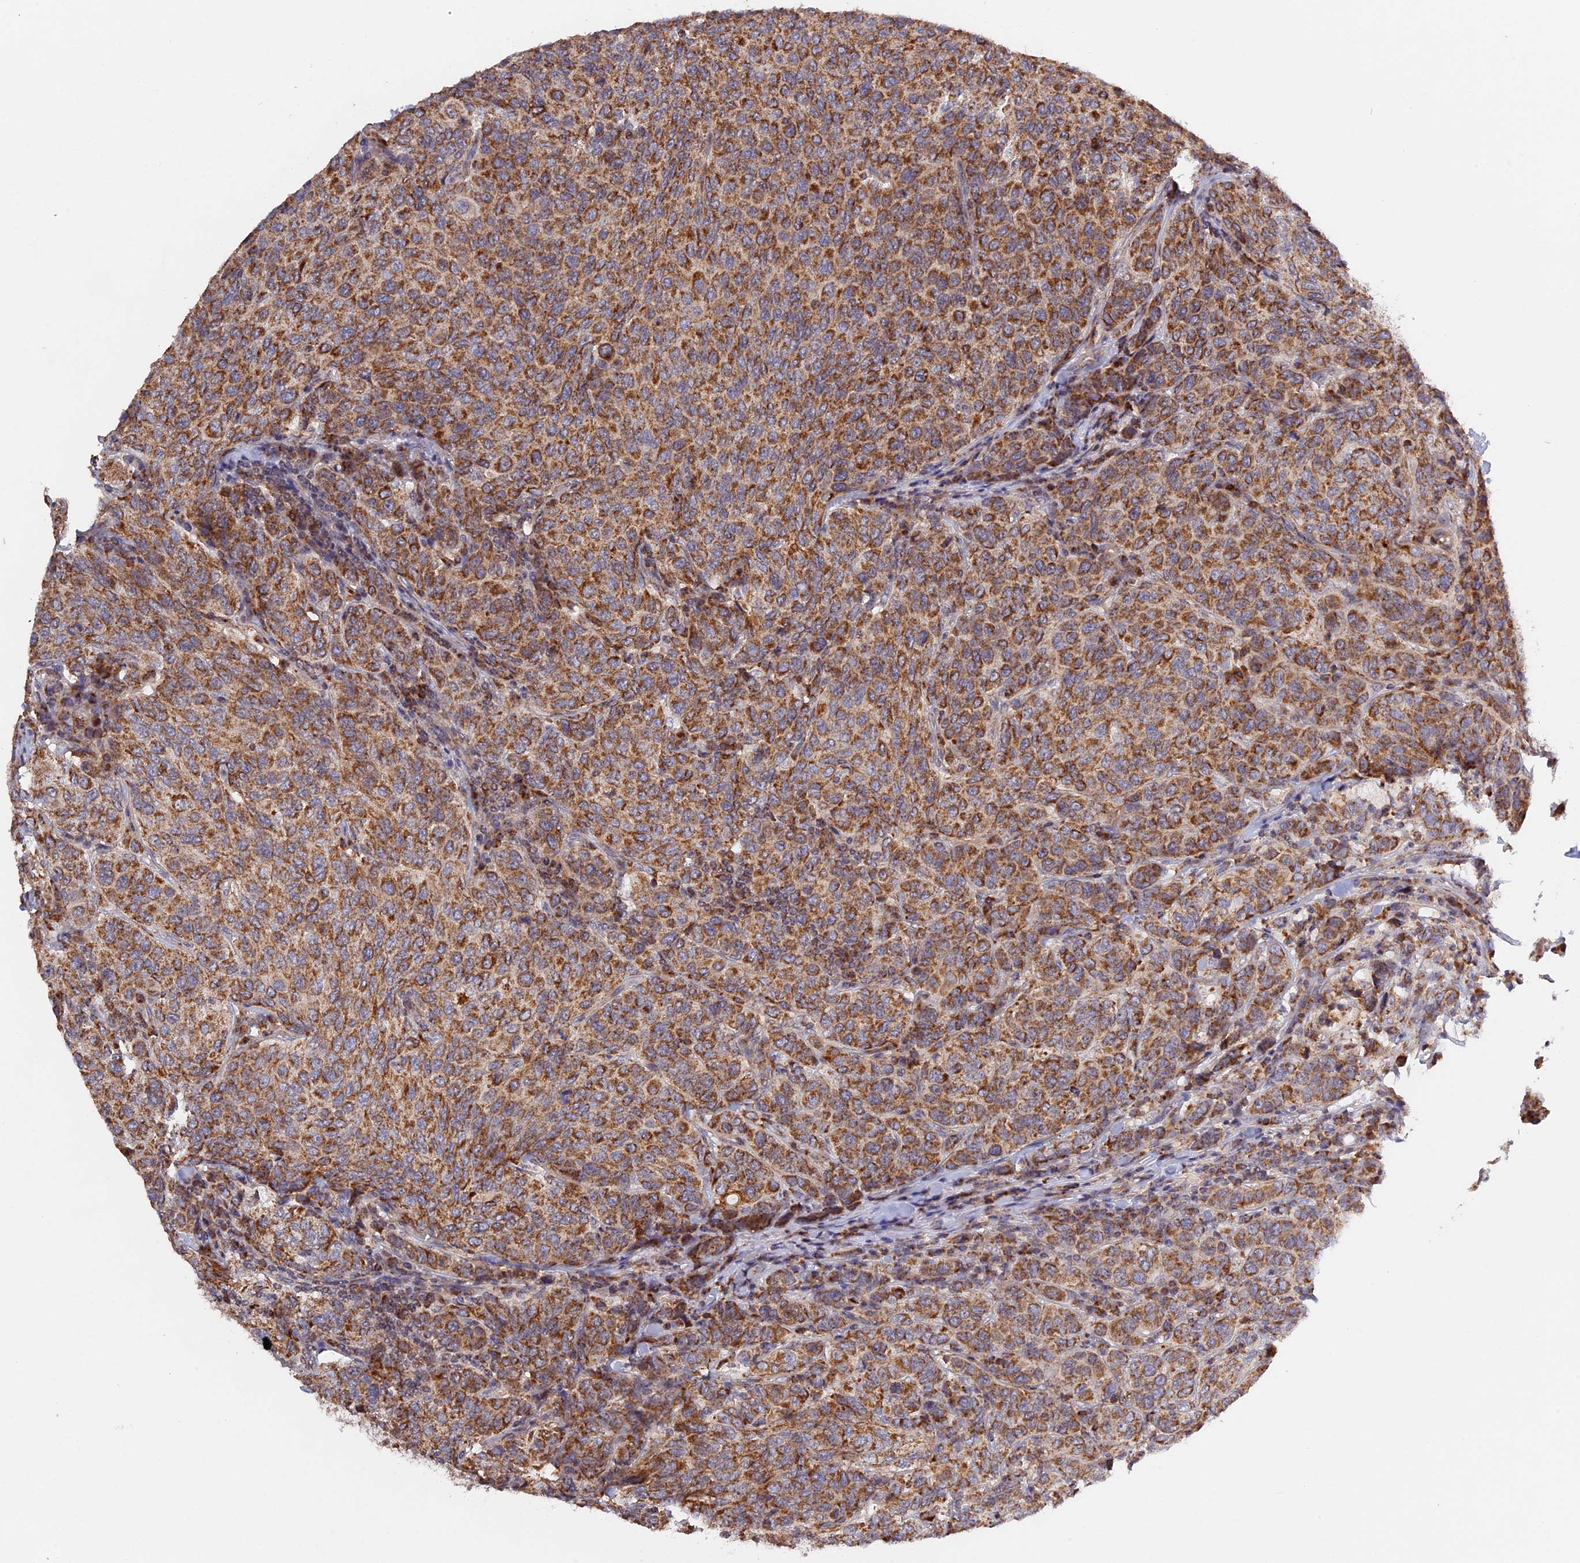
{"staining": {"intensity": "moderate", "quantity": ">75%", "location": "cytoplasmic/membranous"}, "tissue": "breast cancer", "cell_type": "Tumor cells", "image_type": "cancer", "snomed": [{"axis": "morphology", "description": "Duct carcinoma"}, {"axis": "topography", "description": "Breast"}], "caption": "Approximately >75% of tumor cells in human intraductal carcinoma (breast) display moderate cytoplasmic/membranous protein positivity as visualized by brown immunohistochemical staining.", "gene": "MPV17L", "patient": {"sex": "female", "age": 55}}